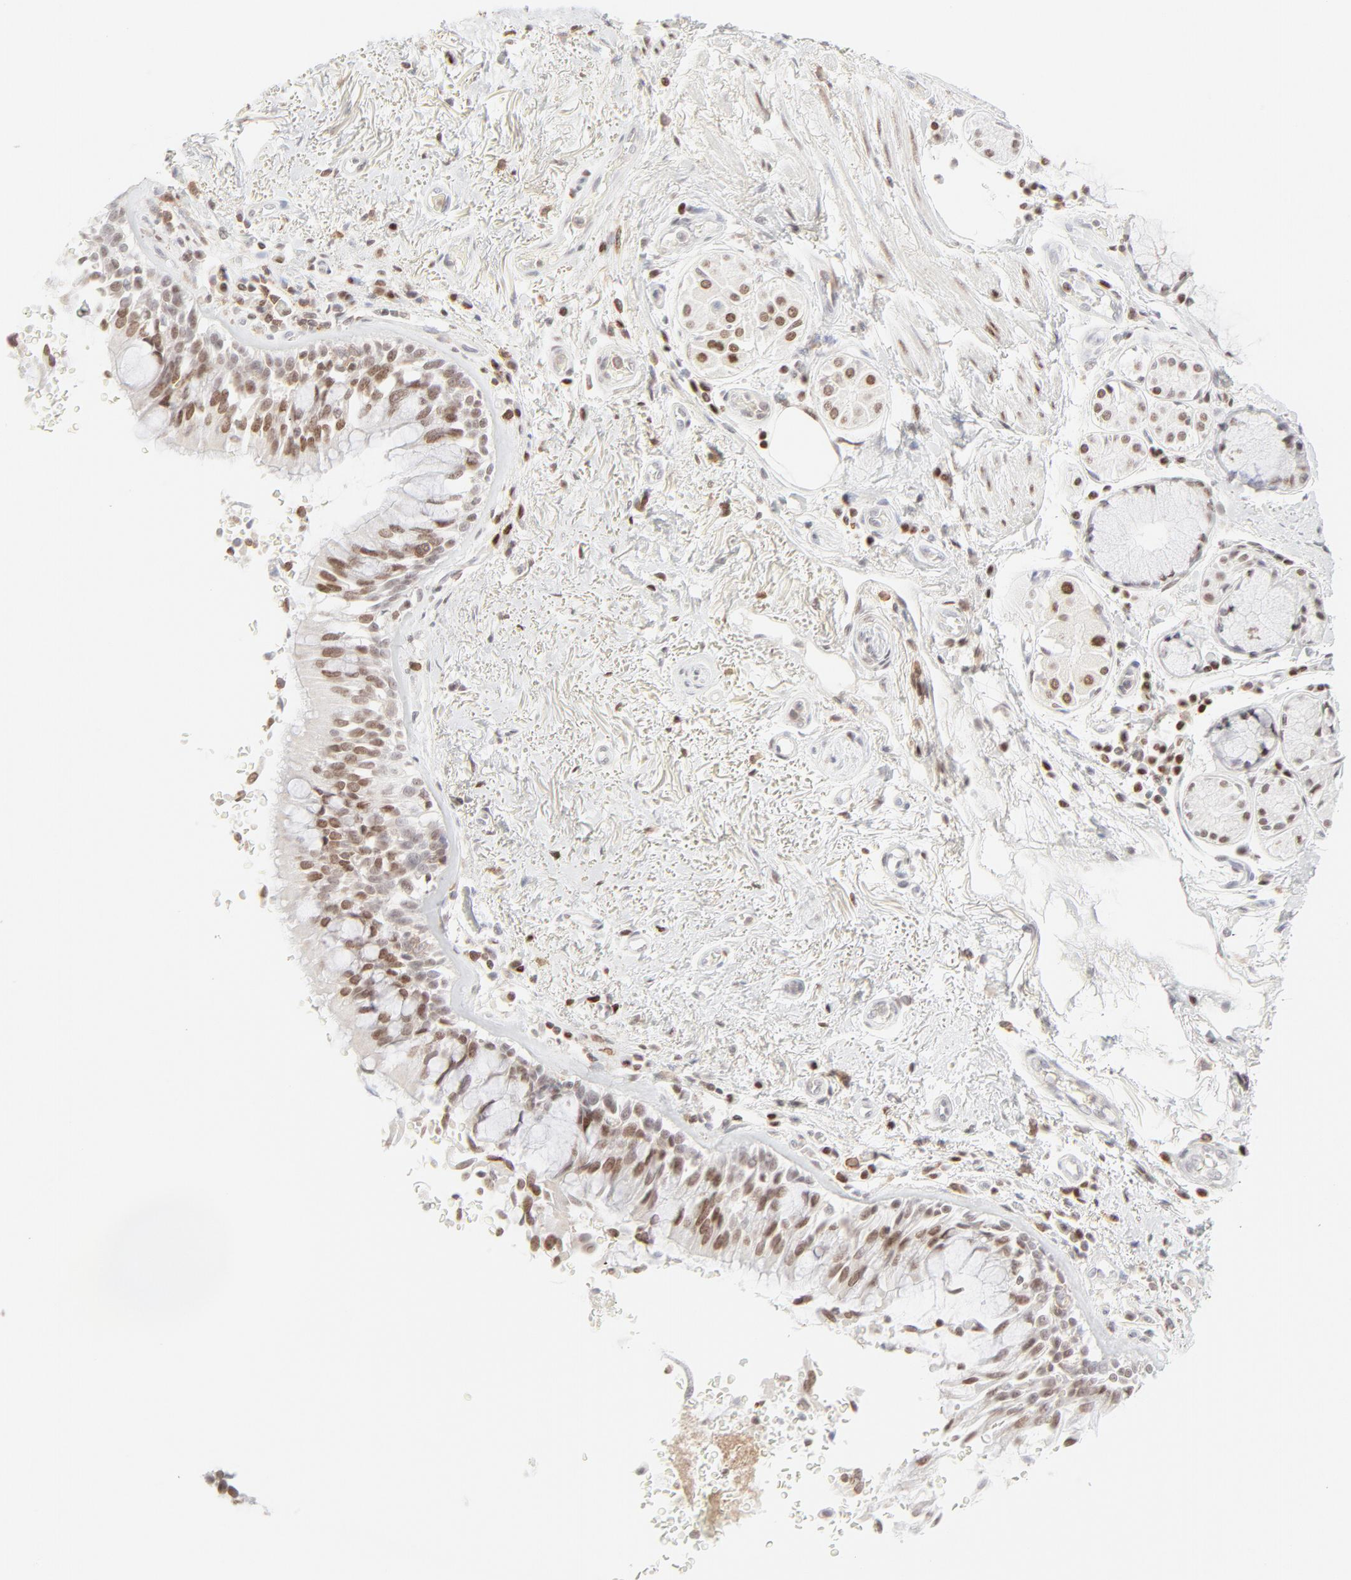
{"staining": {"intensity": "moderate", "quantity": ">75%", "location": "nuclear"}, "tissue": "bronchus", "cell_type": "Respiratory epithelial cells", "image_type": "normal", "snomed": [{"axis": "morphology", "description": "Normal tissue, NOS"}, {"axis": "morphology", "description": "Adenocarcinoma, NOS"}, {"axis": "topography", "description": "Bronchus"}, {"axis": "topography", "description": "Lung"}], "caption": "Respiratory epithelial cells show medium levels of moderate nuclear staining in about >75% of cells in normal bronchus. (Stains: DAB in brown, nuclei in blue, Microscopy: brightfield microscopy at high magnification).", "gene": "PRKCB", "patient": {"sex": "male", "age": 71}}